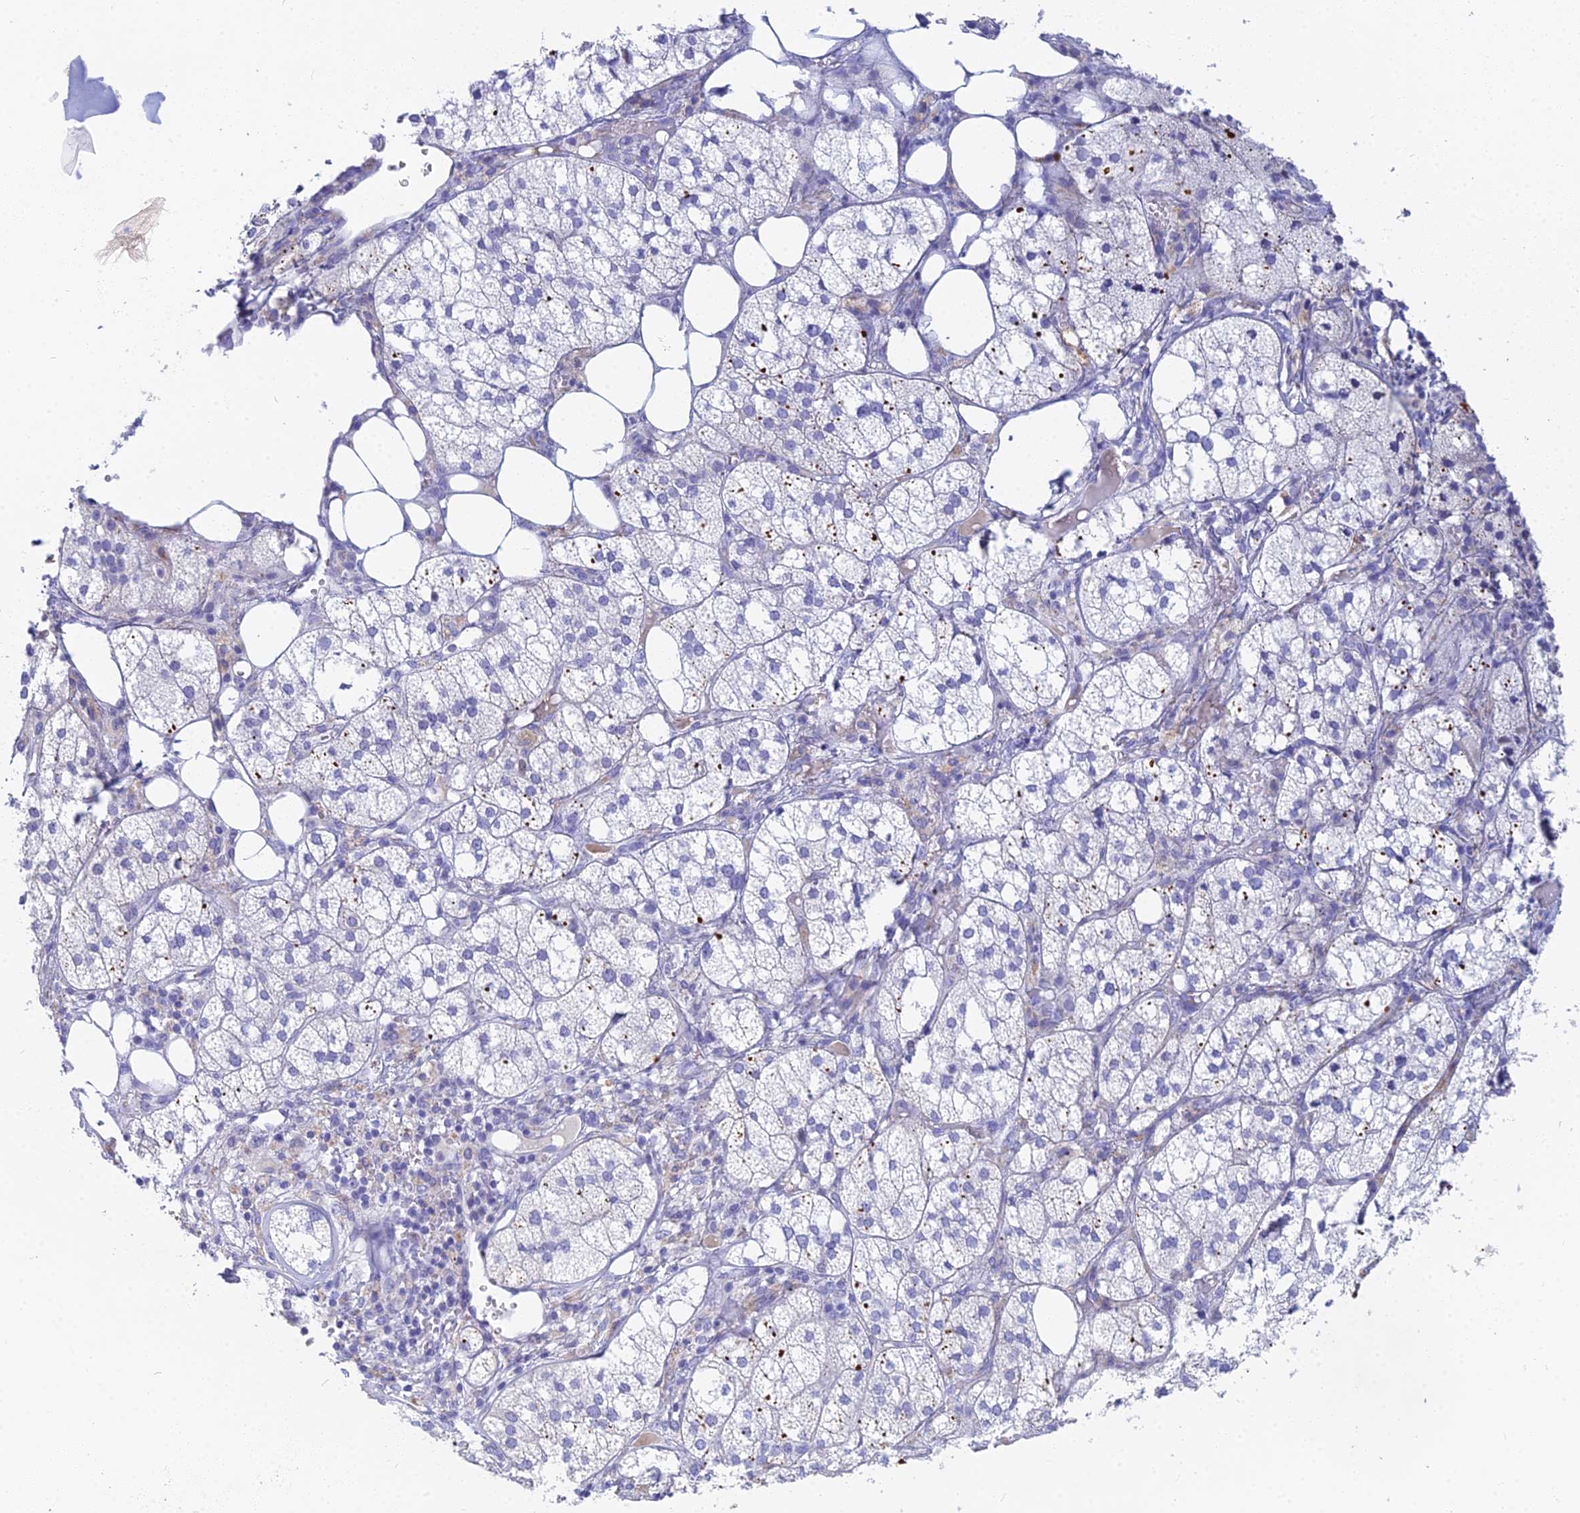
{"staining": {"intensity": "moderate", "quantity": "<25%", "location": "cytoplasmic/membranous"}, "tissue": "adrenal gland", "cell_type": "Glandular cells", "image_type": "normal", "snomed": [{"axis": "morphology", "description": "Normal tissue, NOS"}, {"axis": "topography", "description": "Adrenal gland"}], "caption": "Immunohistochemistry (IHC) of unremarkable human adrenal gland exhibits low levels of moderate cytoplasmic/membranous staining in approximately <25% of glandular cells. Using DAB (brown) and hematoxylin (blue) stains, captured at high magnification using brightfield microscopy.", "gene": "MCM2", "patient": {"sex": "female", "age": 61}}